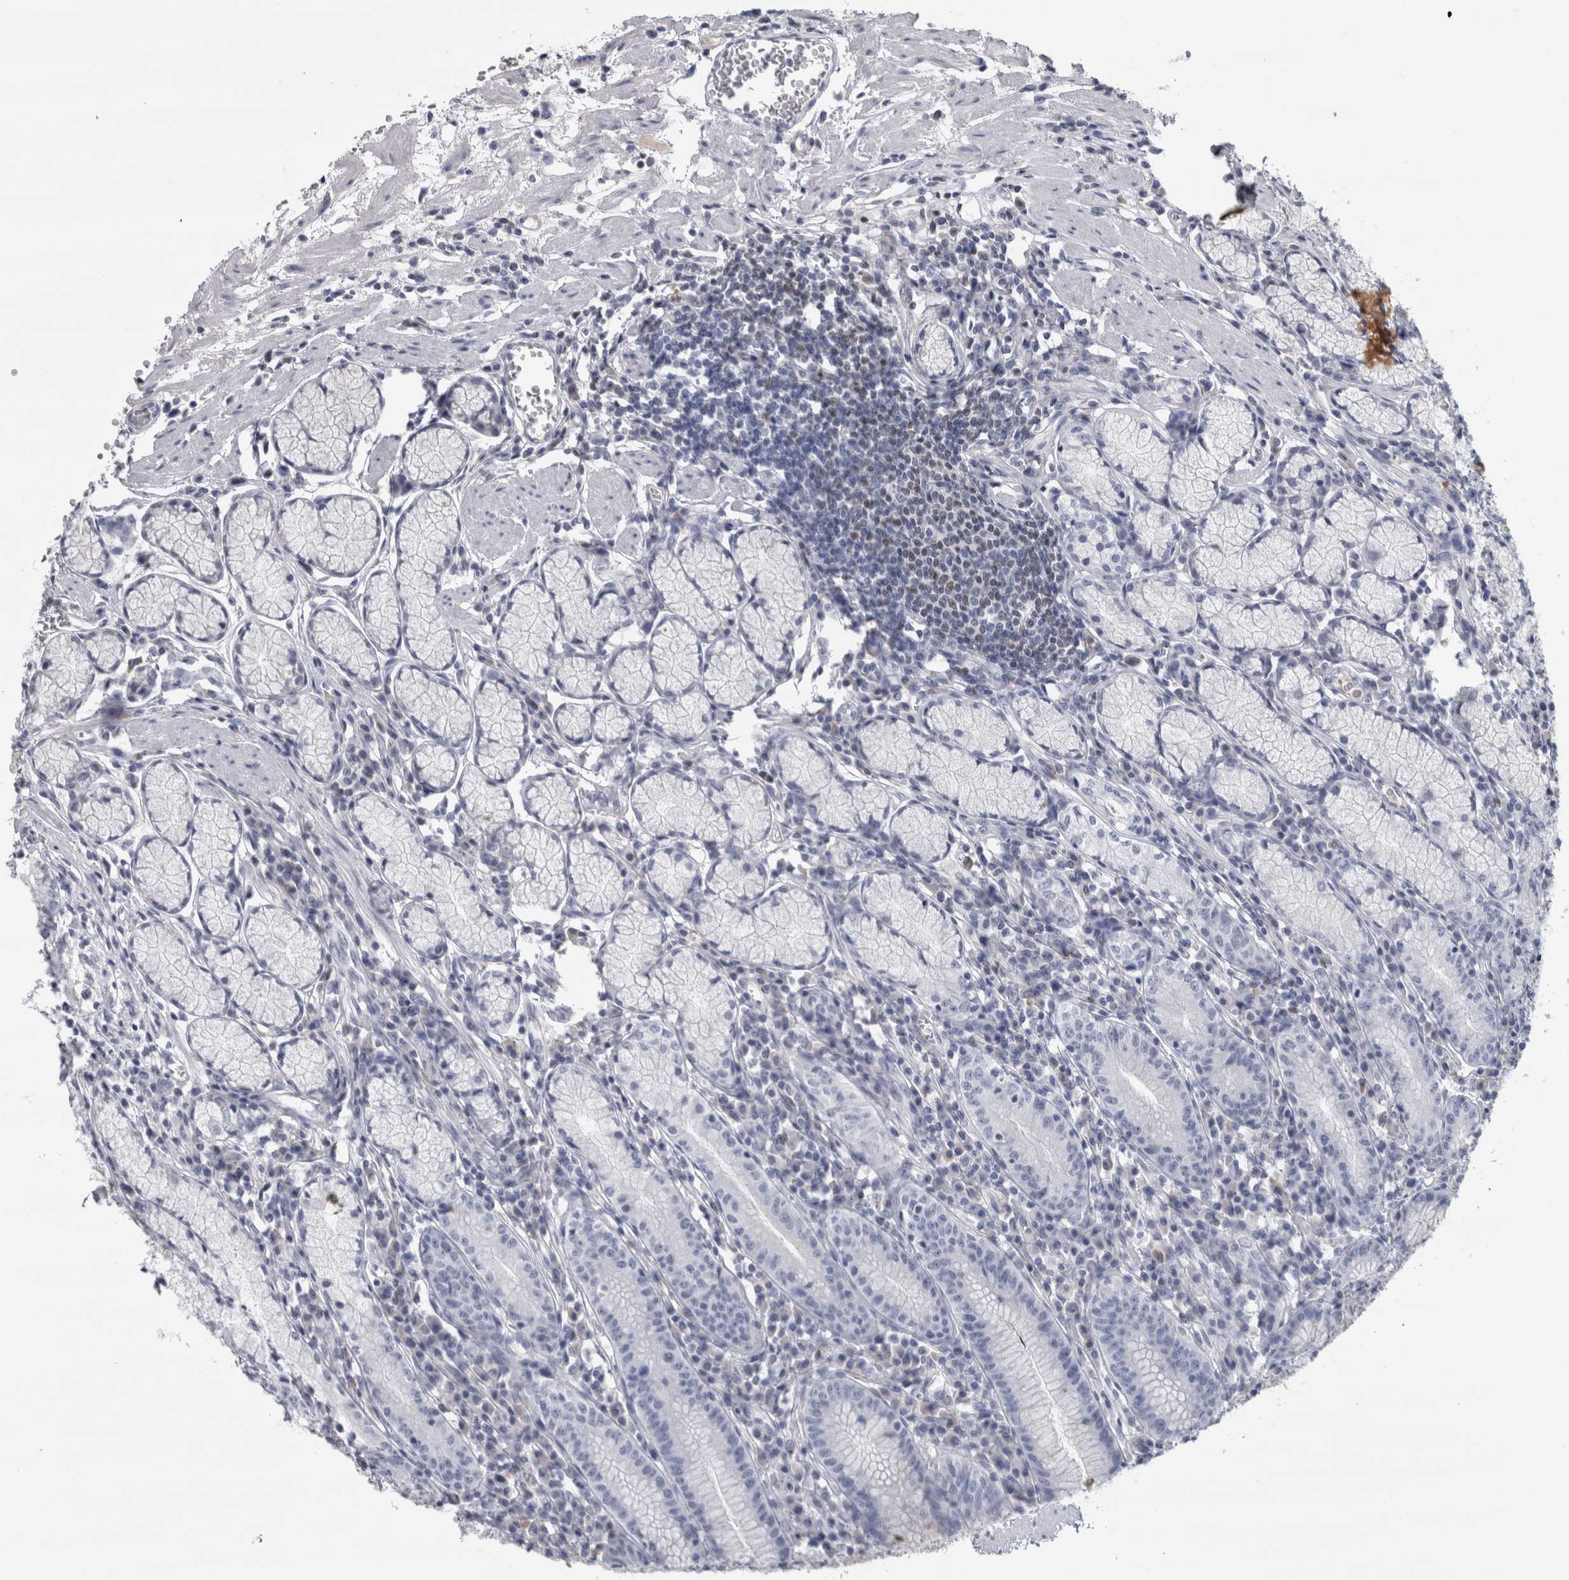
{"staining": {"intensity": "negative", "quantity": "none", "location": "none"}, "tissue": "stomach", "cell_type": "Glandular cells", "image_type": "normal", "snomed": [{"axis": "morphology", "description": "Normal tissue, NOS"}, {"axis": "topography", "description": "Stomach"}], "caption": "Immunohistochemistry micrograph of normal stomach: human stomach stained with DAB (3,3'-diaminobenzidine) reveals no significant protein expression in glandular cells.", "gene": "PAX5", "patient": {"sex": "male", "age": 55}}